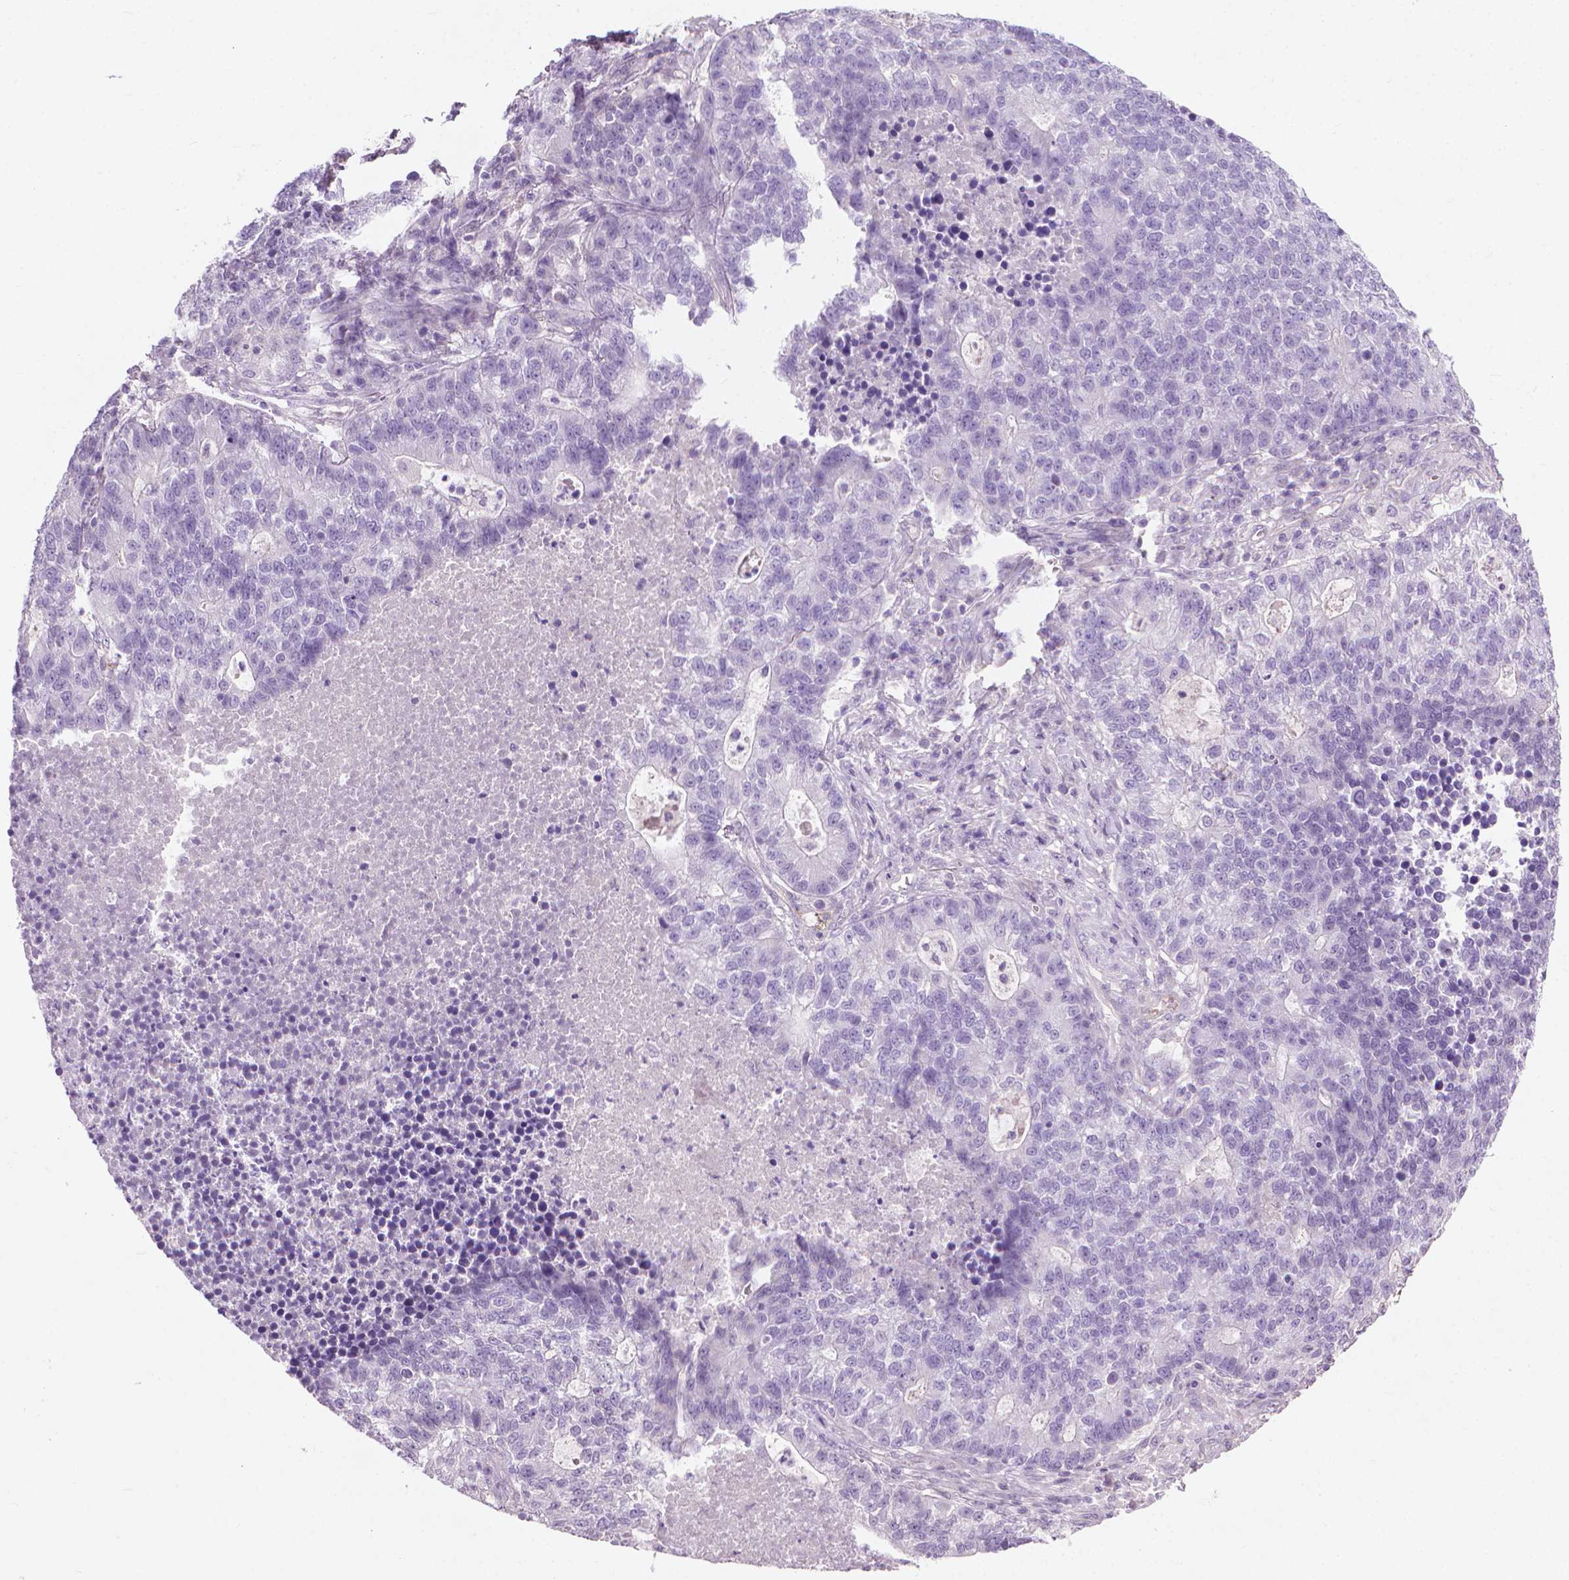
{"staining": {"intensity": "negative", "quantity": "none", "location": "none"}, "tissue": "lung cancer", "cell_type": "Tumor cells", "image_type": "cancer", "snomed": [{"axis": "morphology", "description": "Adenocarcinoma, NOS"}, {"axis": "topography", "description": "Lung"}], "caption": "Tumor cells show no significant protein positivity in lung cancer.", "gene": "KRT73", "patient": {"sex": "male", "age": 57}}